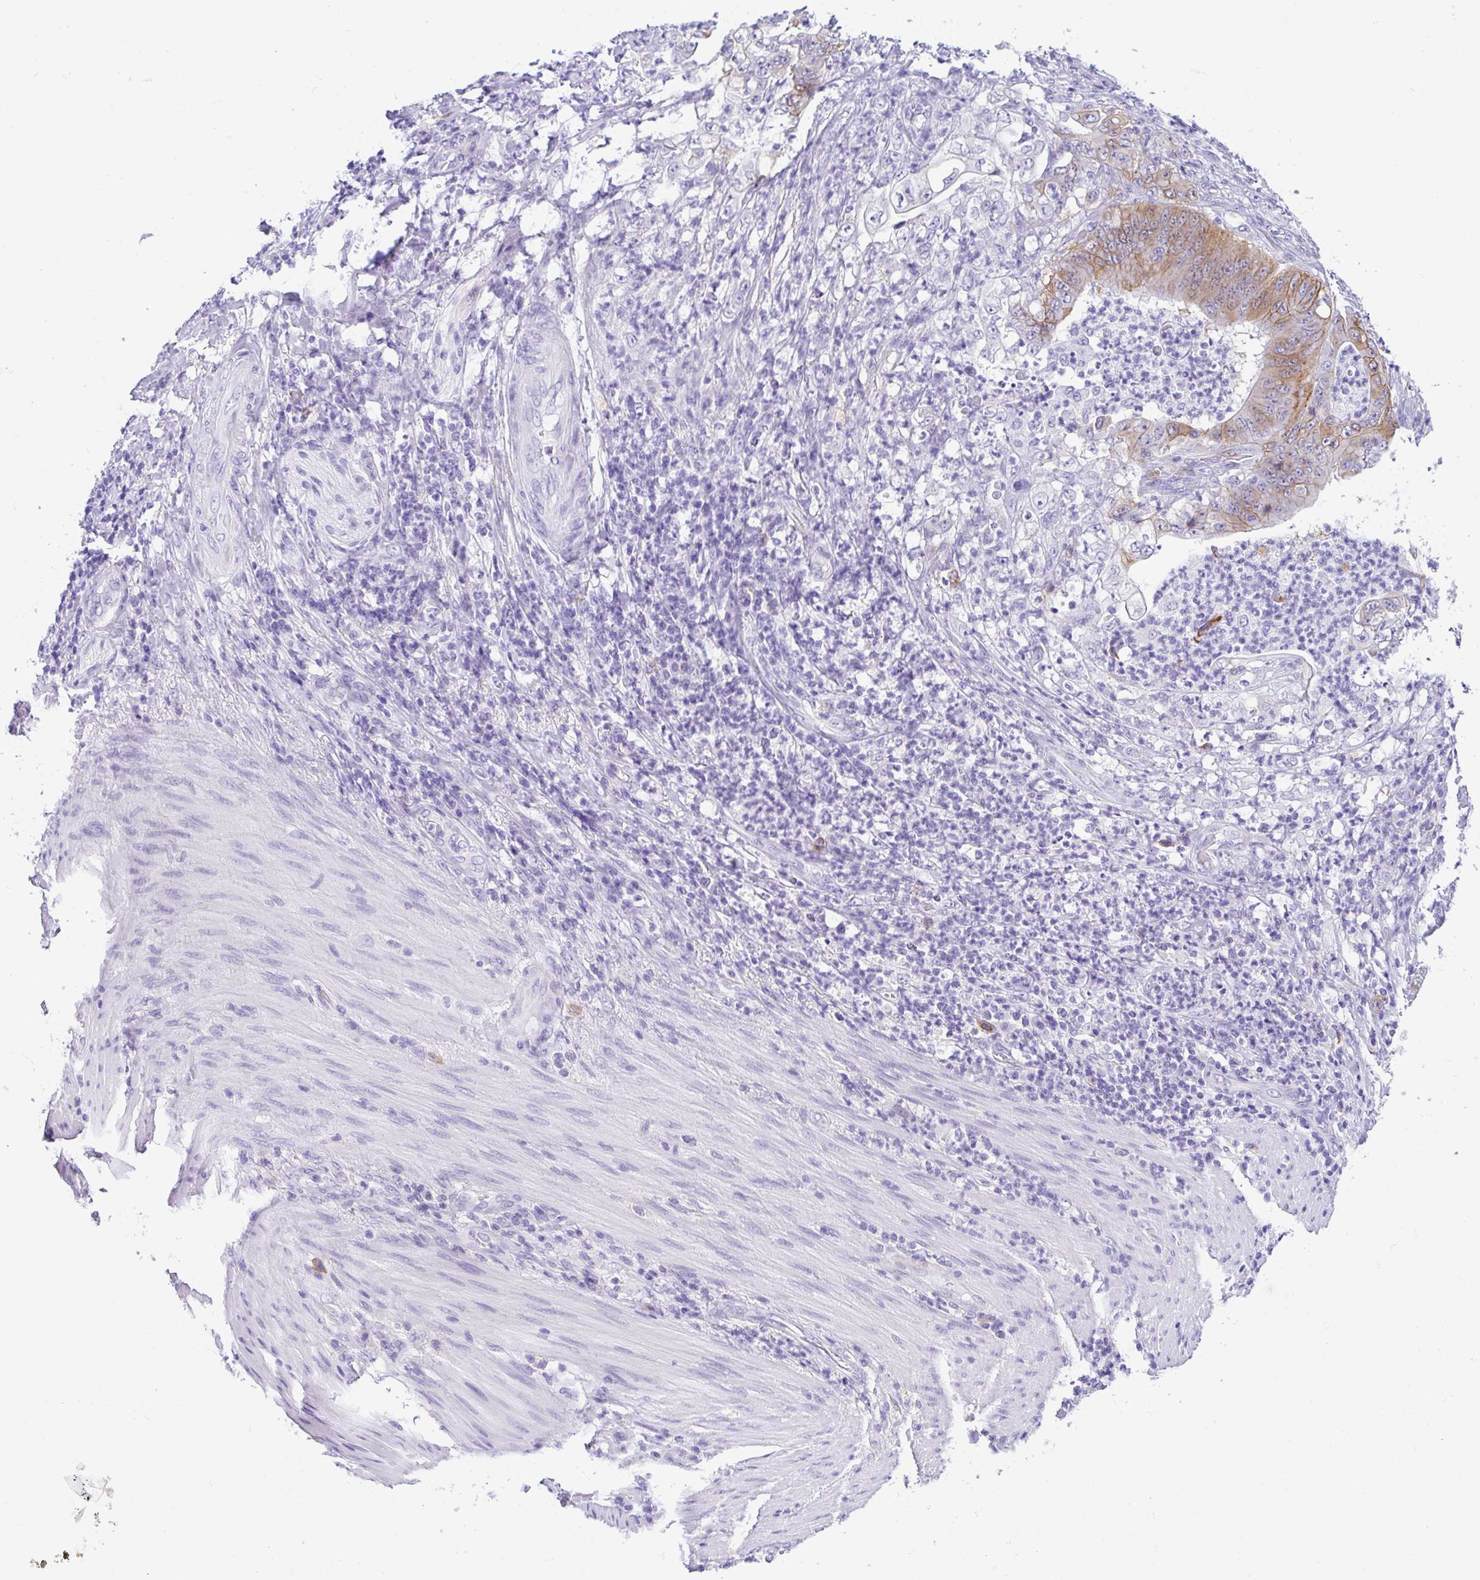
{"staining": {"intensity": "moderate", "quantity": "<25%", "location": "cytoplasmic/membranous"}, "tissue": "stomach cancer", "cell_type": "Tumor cells", "image_type": "cancer", "snomed": [{"axis": "morphology", "description": "Adenocarcinoma, NOS"}, {"axis": "topography", "description": "Stomach"}], "caption": "There is low levels of moderate cytoplasmic/membranous positivity in tumor cells of stomach adenocarcinoma, as demonstrated by immunohistochemical staining (brown color).", "gene": "RRM2", "patient": {"sex": "female", "age": 73}}